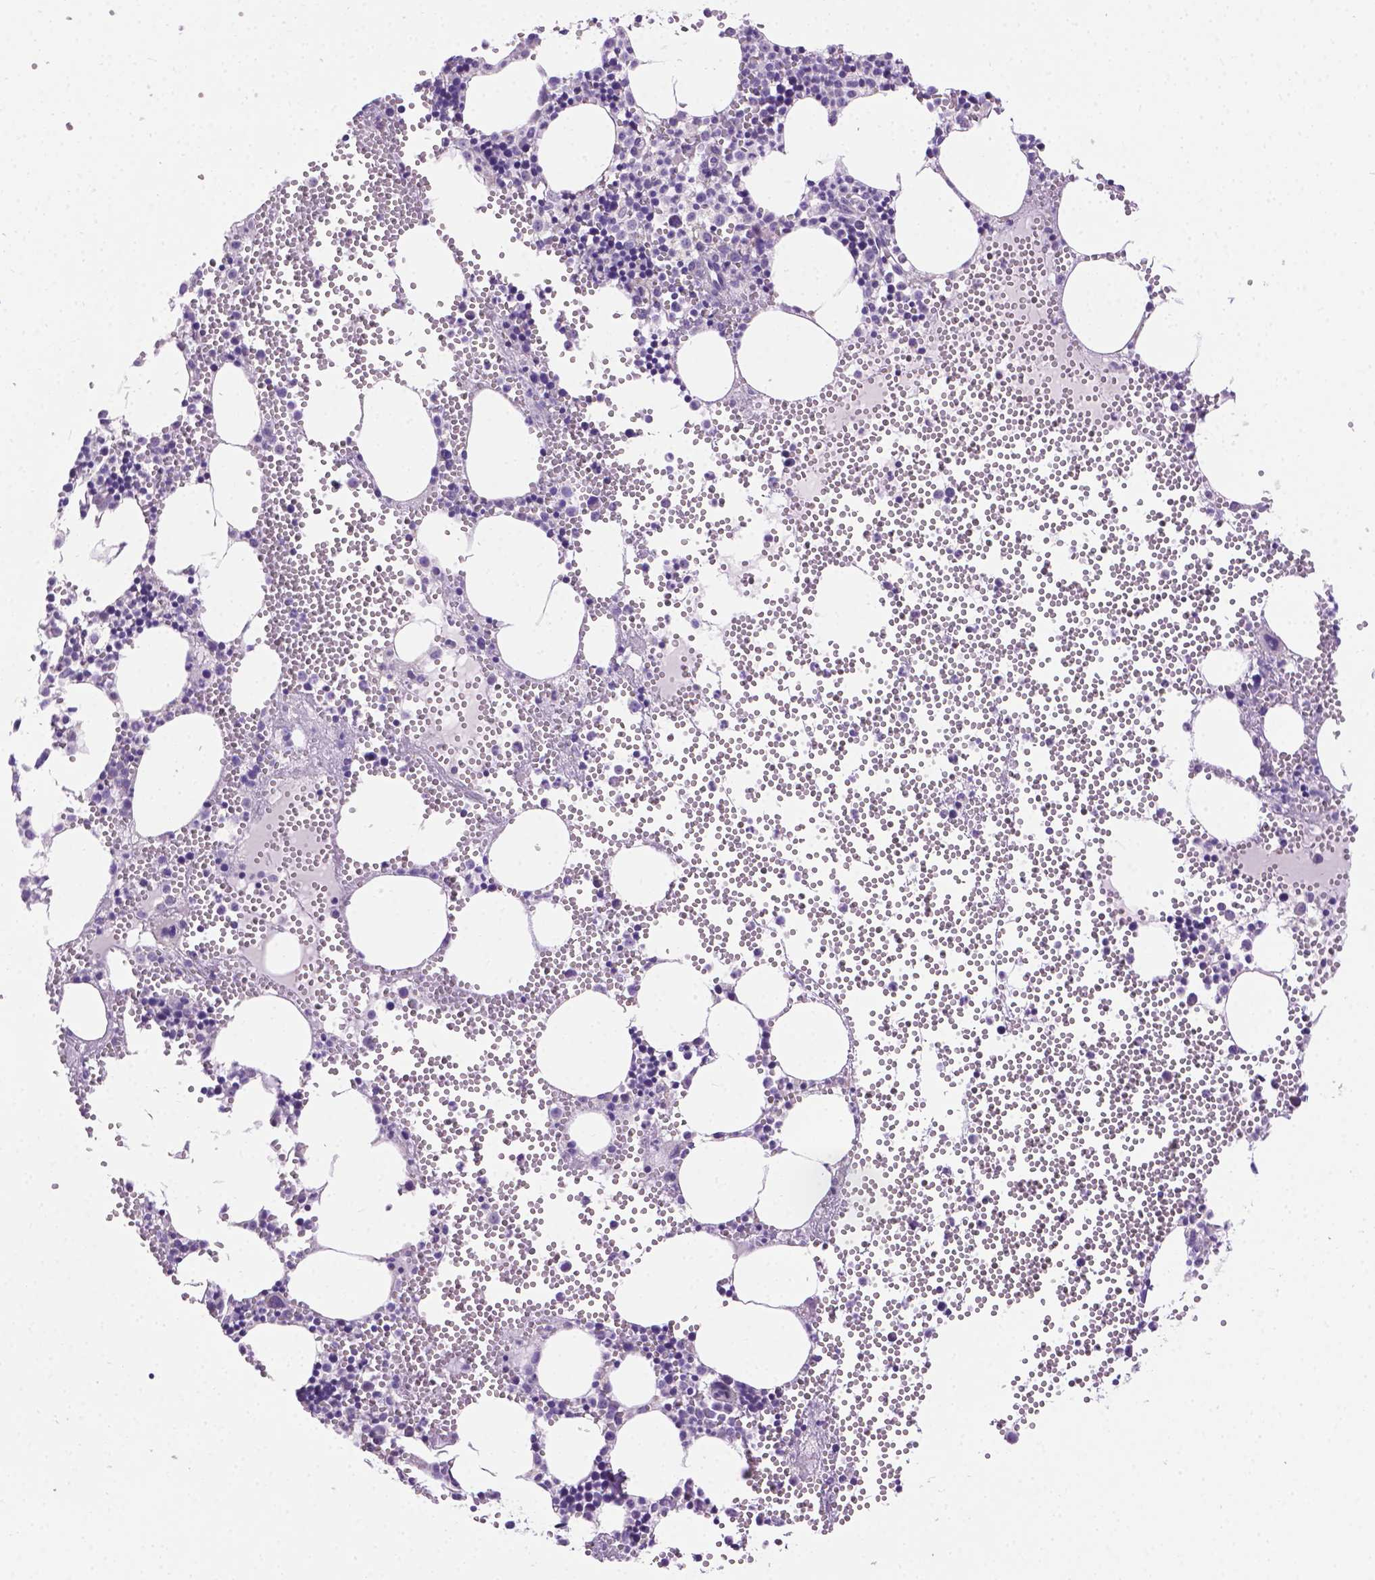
{"staining": {"intensity": "negative", "quantity": "none", "location": "none"}, "tissue": "bone marrow", "cell_type": "Hematopoietic cells", "image_type": "normal", "snomed": [{"axis": "morphology", "description": "Normal tissue, NOS"}, {"axis": "topography", "description": "Bone marrow"}], "caption": "IHC histopathology image of normal bone marrow: human bone marrow stained with DAB reveals no significant protein expression in hematopoietic cells. (Stains: DAB immunohistochemistry with hematoxylin counter stain, Microscopy: brightfield microscopy at high magnification).", "gene": "CSPG5", "patient": {"sex": "male", "age": 89}}